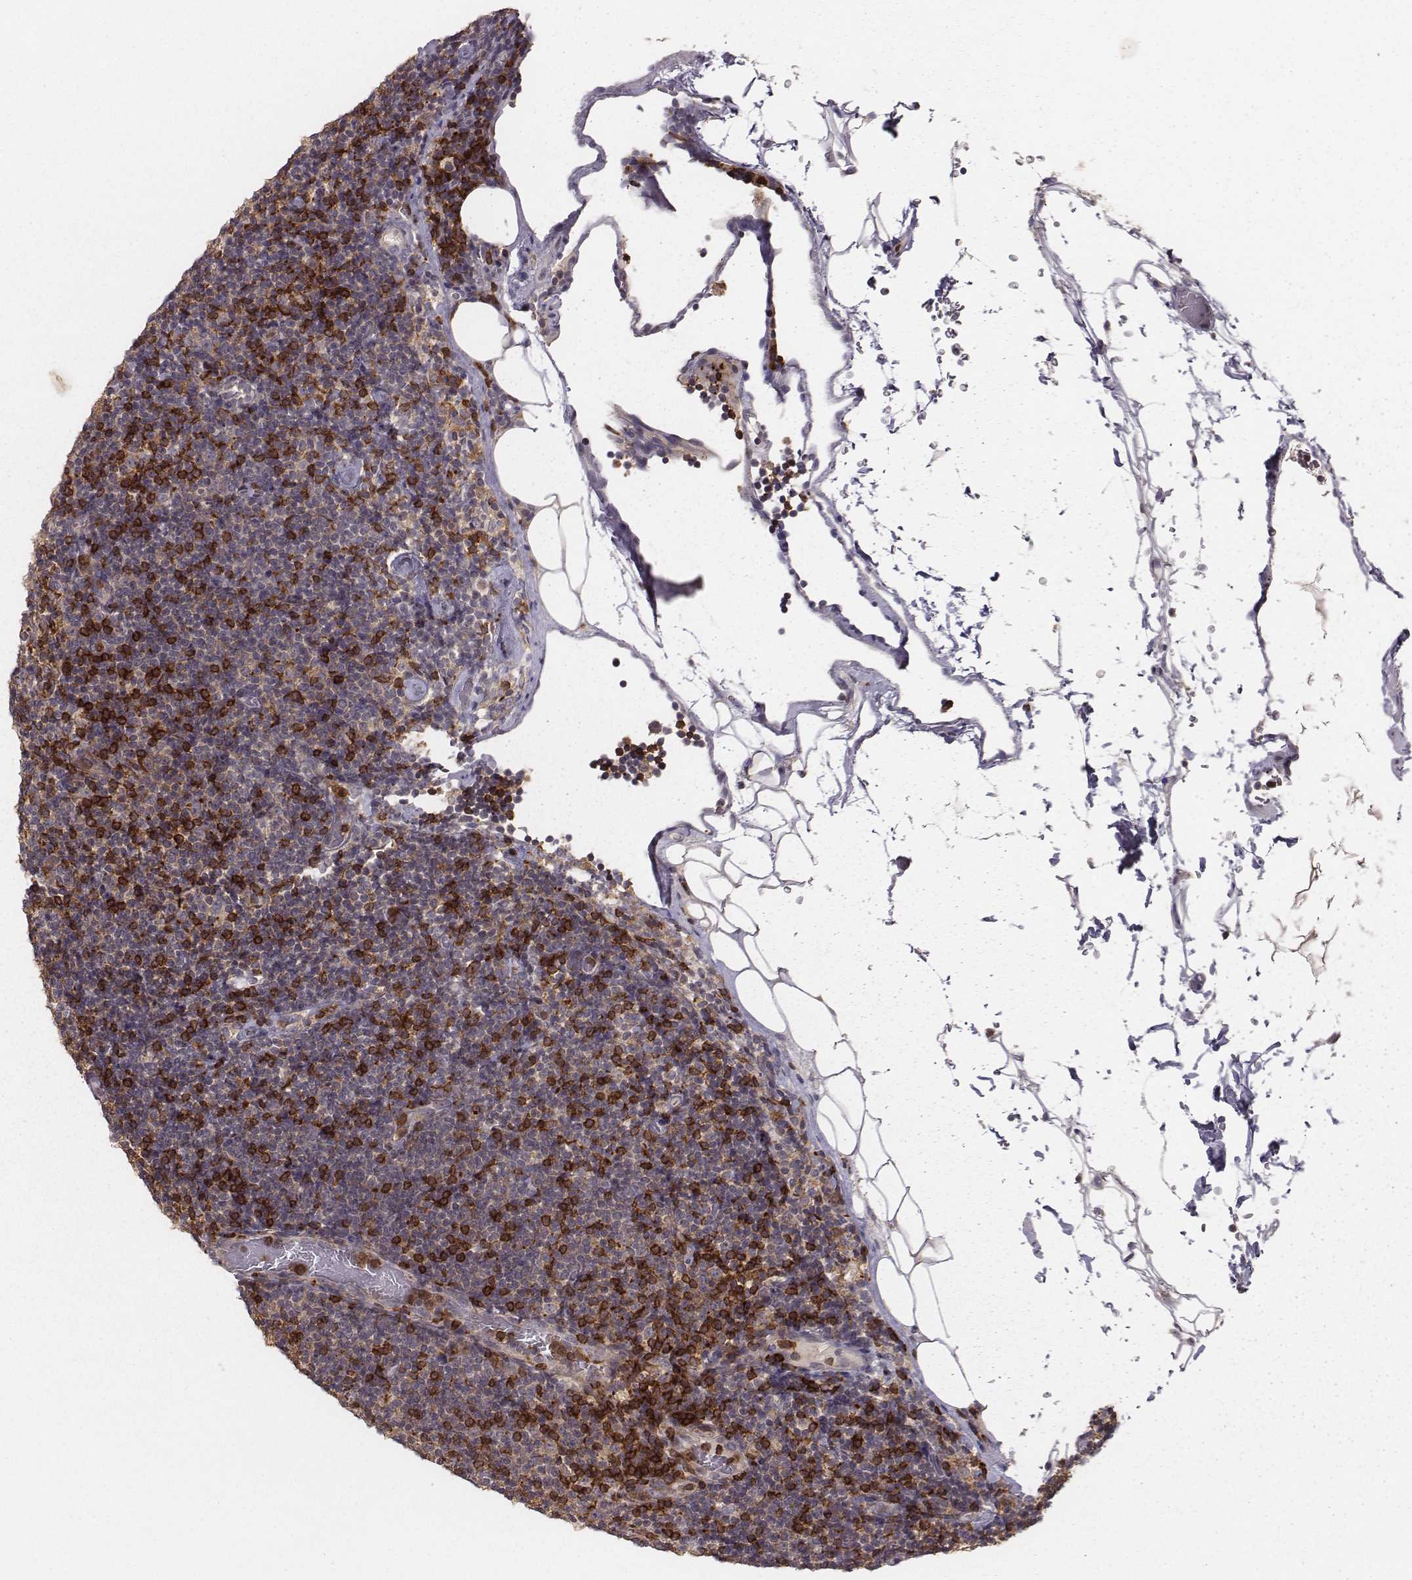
{"staining": {"intensity": "weak", "quantity": "<25%", "location": "cytoplasmic/membranous"}, "tissue": "lymphoma", "cell_type": "Tumor cells", "image_type": "cancer", "snomed": [{"axis": "morphology", "description": "Malignant lymphoma, non-Hodgkin's type, Low grade"}, {"axis": "topography", "description": "Lymph node"}], "caption": "Lymphoma was stained to show a protein in brown. There is no significant positivity in tumor cells. (Brightfield microscopy of DAB (3,3'-diaminobenzidine) IHC at high magnification).", "gene": "PILRA", "patient": {"sex": "male", "age": 81}}